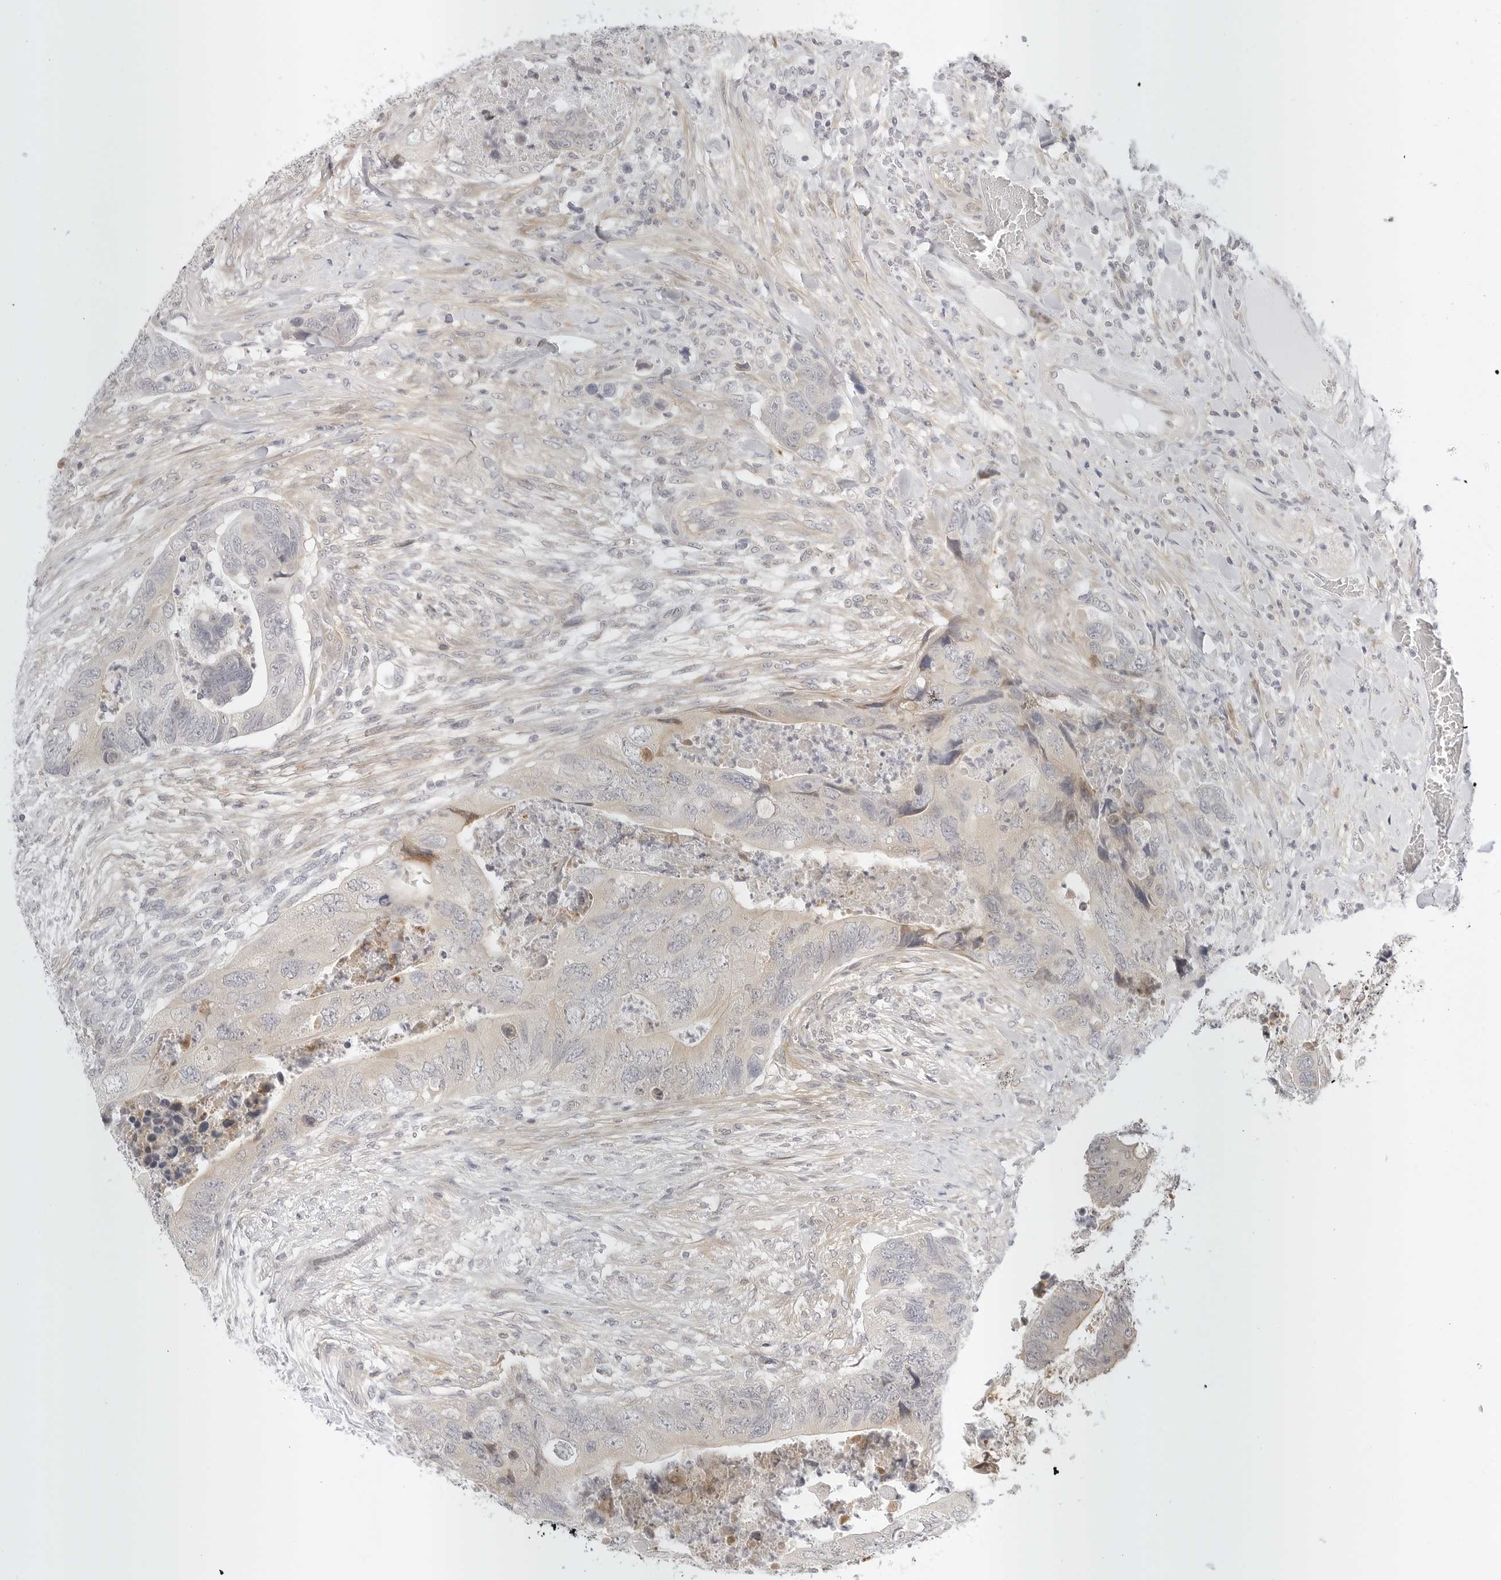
{"staining": {"intensity": "weak", "quantity": "25%-75%", "location": "cytoplasmic/membranous"}, "tissue": "colorectal cancer", "cell_type": "Tumor cells", "image_type": "cancer", "snomed": [{"axis": "morphology", "description": "Adenocarcinoma, NOS"}, {"axis": "topography", "description": "Rectum"}], "caption": "Immunohistochemistry photomicrograph of colorectal cancer stained for a protein (brown), which demonstrates low levels of weak cytoplasmic/membranous staining in approximately 25%-75% of tumor cells.", "gene": "TCP1", "patient": {"sex": "male", "age": 63}}